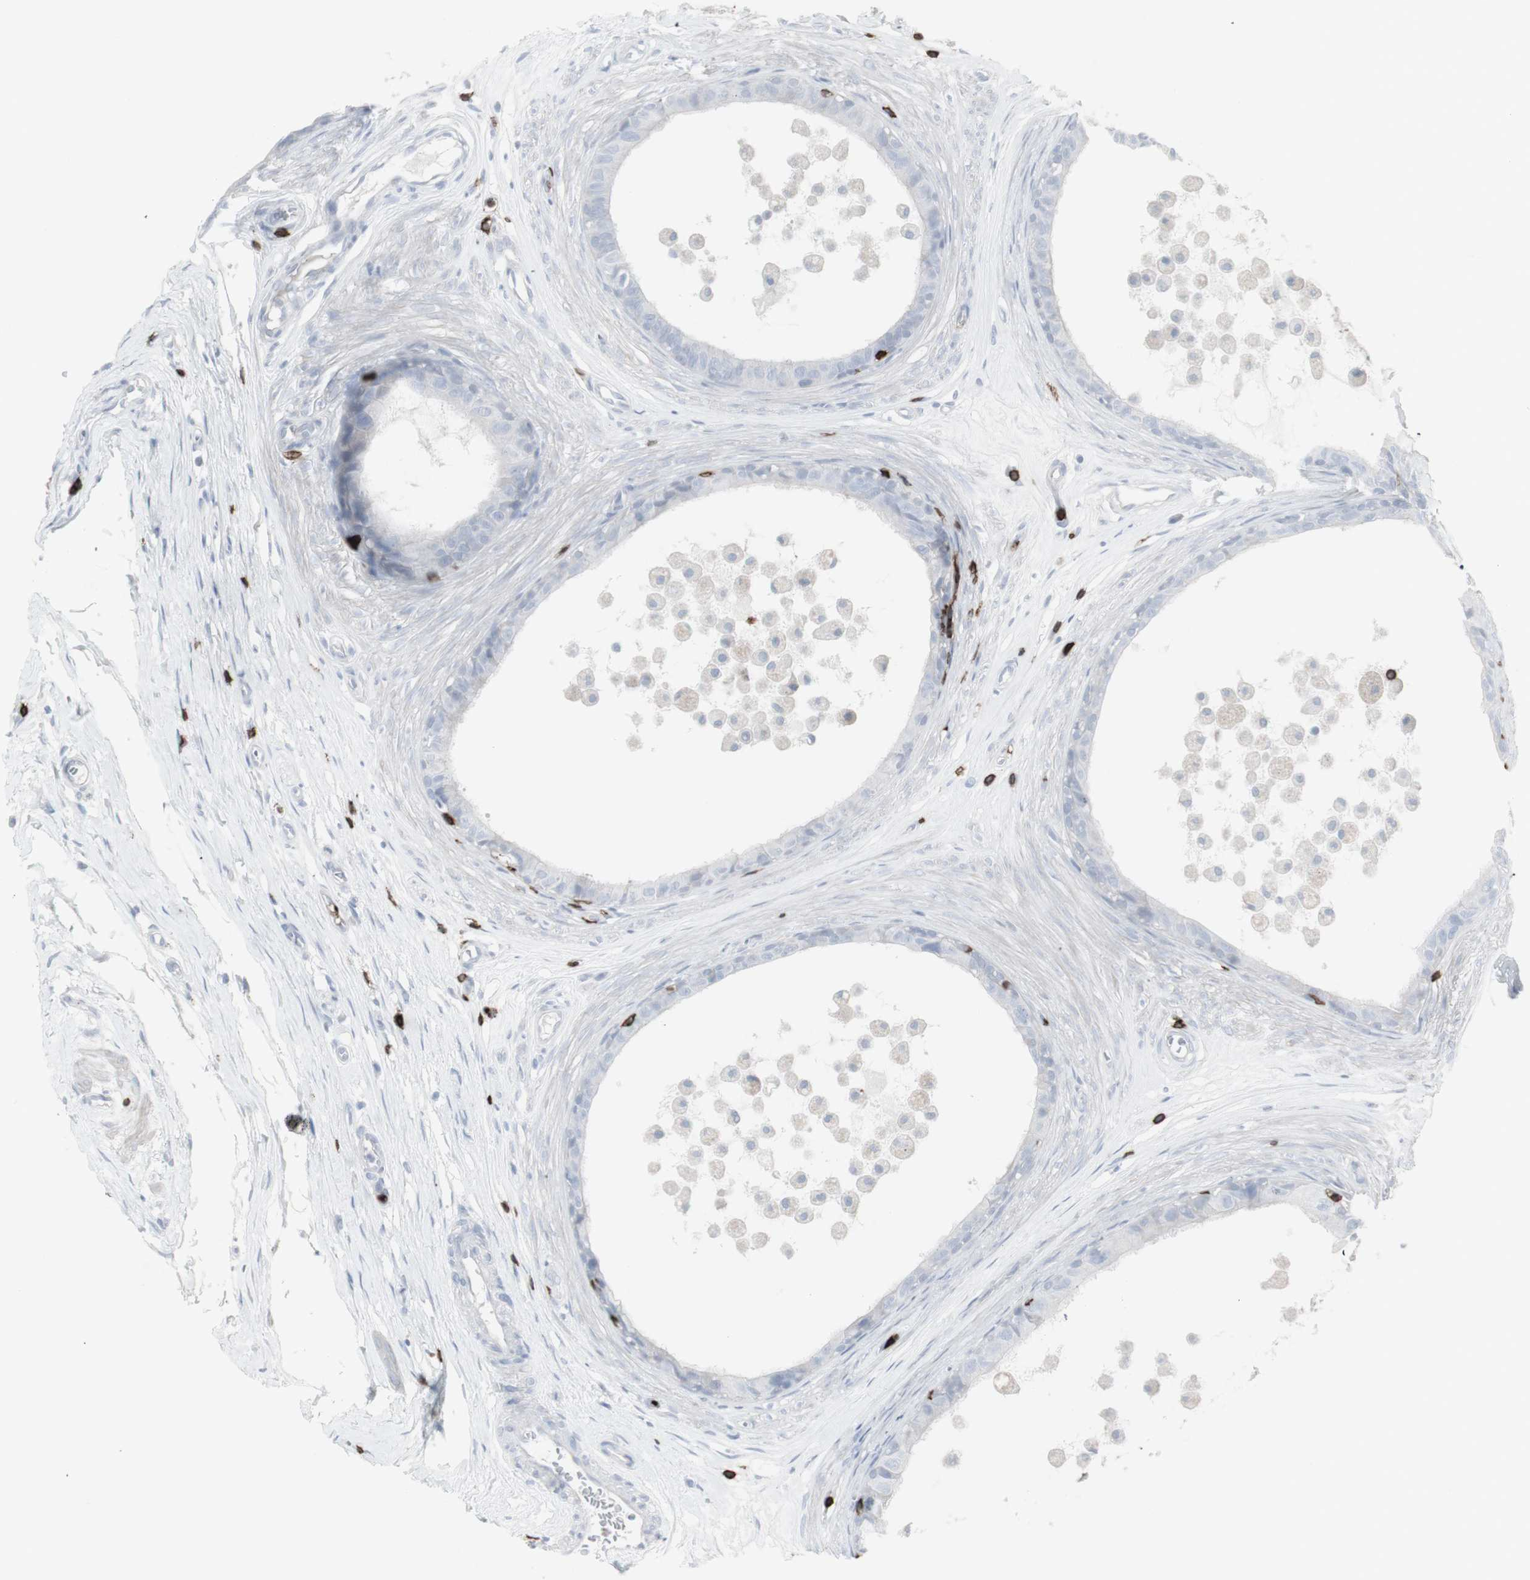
{"staining": {"intensity": "negative", "quantity": "none", "location": "none"}, "tissue": "epididymis", "cell_type": "Glandular cells", "image_type": "normal", "snomed": [{"axis": "morphology", "description": "Normal tissue, NOS"}, {"axis": "morphology", "description": "Inflammation, NOS"}, {"axis": "topography", "description": "Epididymis"}], "caption": "Image shows no significant protein expression in glandular cells of benign epididymis. (DAB immunohistochemistry (IHC), high magnification).", "gene": "CD247", "patient": {"sex": "male", "age": 85}}